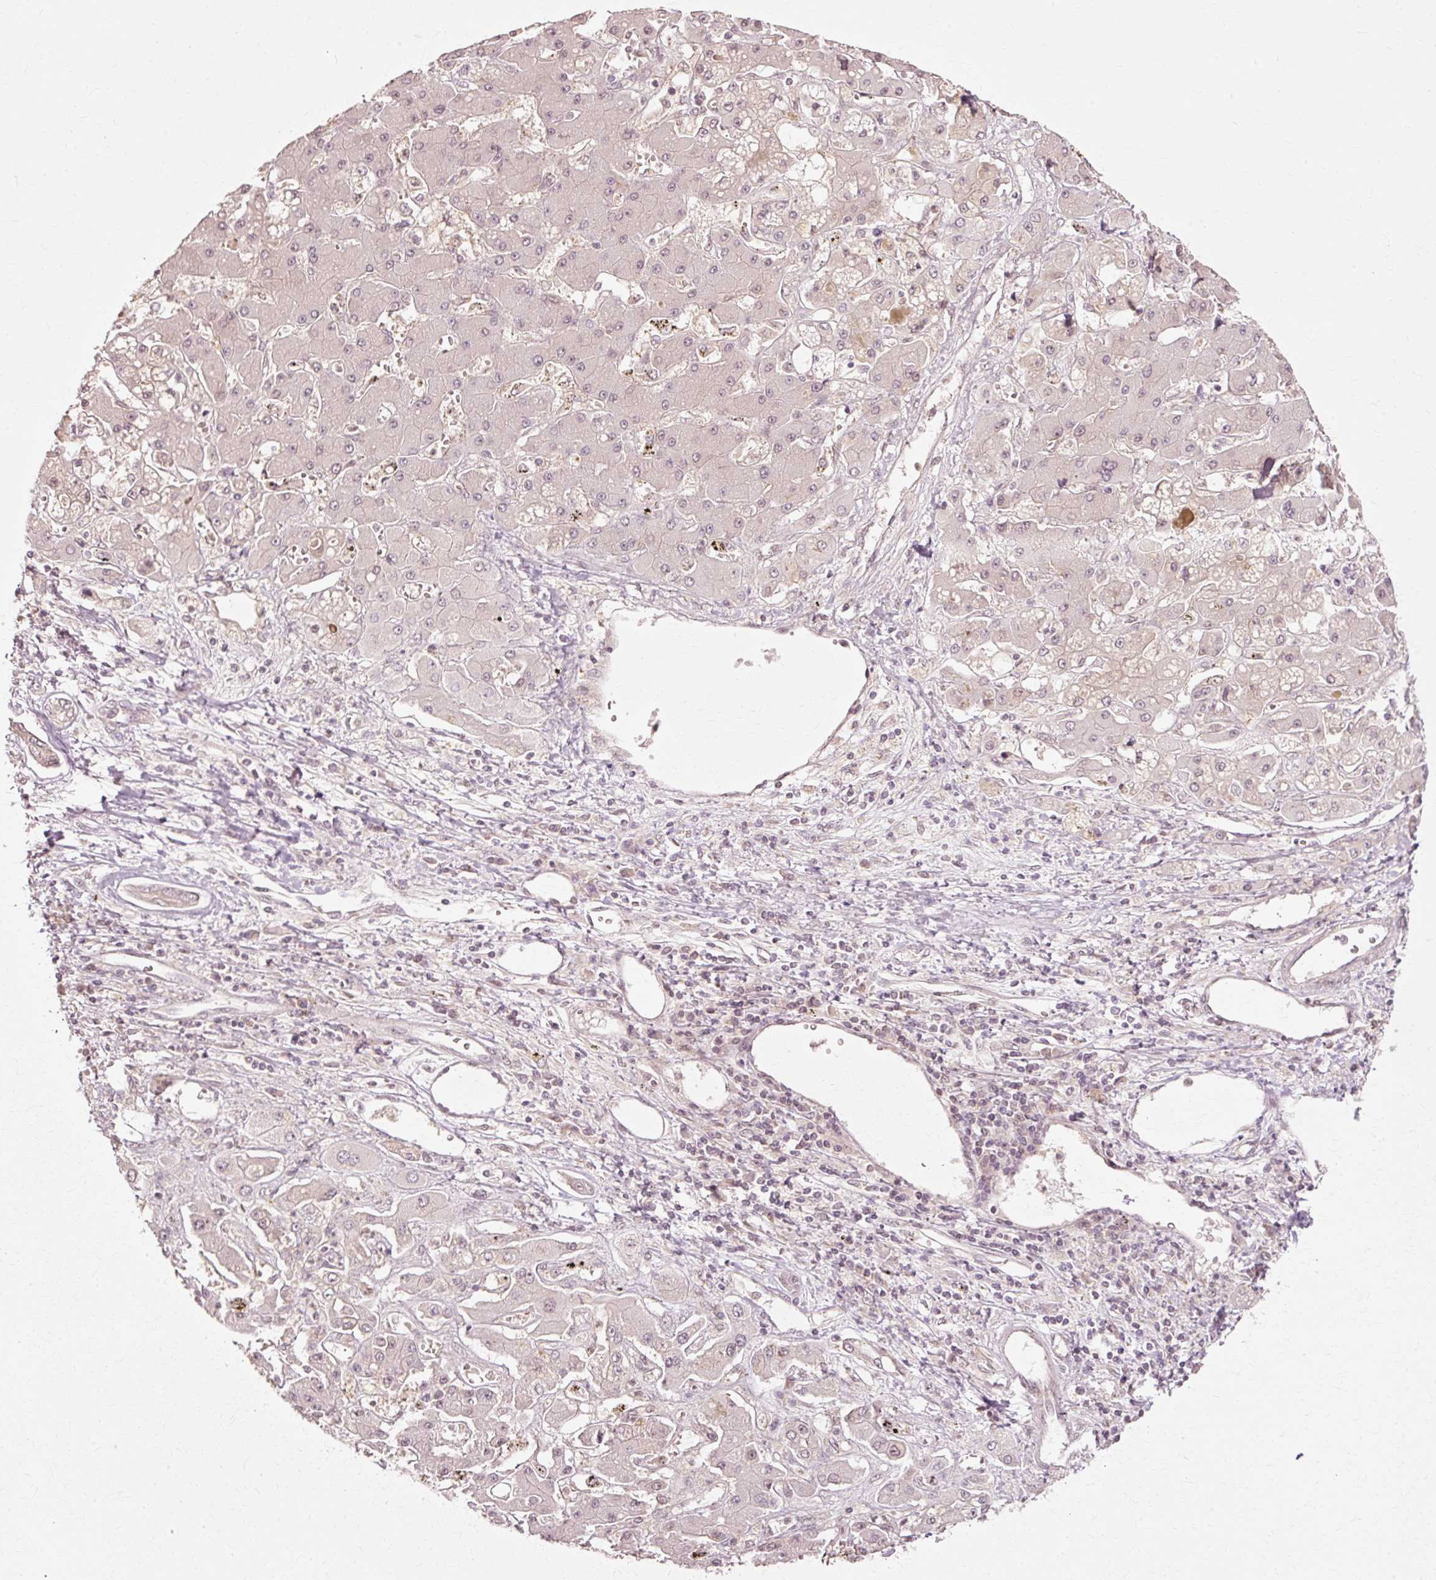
{"staining": {"intensity": "weak", "quantity": "<25%", "location": "cytoplasmic/membranous"}, "tissue": "liver cancer", "cell_type": "Tumor cells", "image_type": "cancer", "snomed": [{"axis": "morphology", "description": "Cholangiocarcinoma"}, {"axis": "topography", "description": "Liver"}], "caption": "Tumor cells show no significant protein expression in liver cancer (cholangiocarcinoma).", "gene": "RGPD5", "patient": {"sex": "male", "age": 67}}